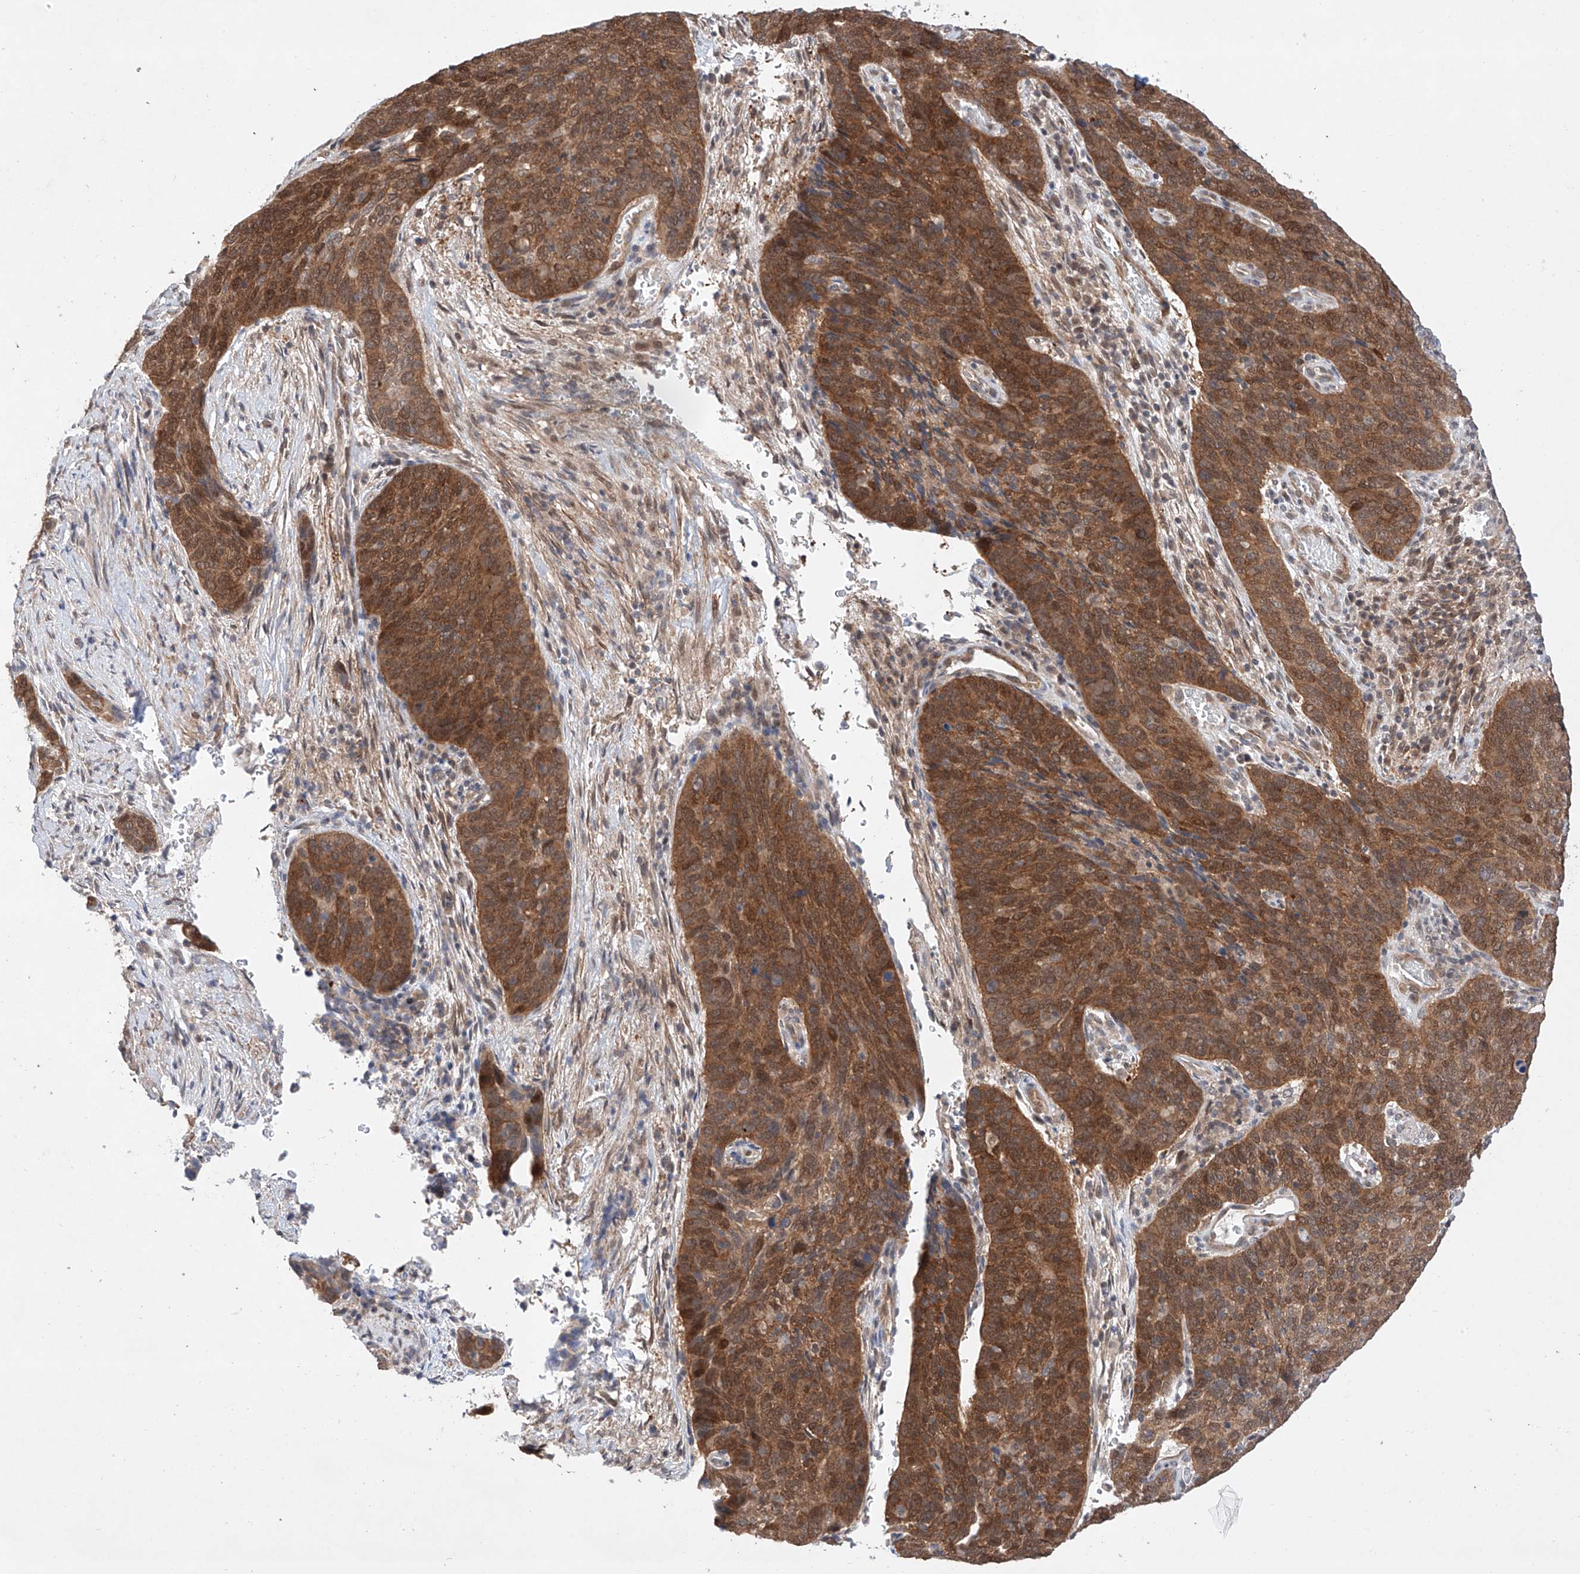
{"staining": {"intensity": "strong", "quantity": ">75%", "location": "cytoplasmic/membranous"}, "tissue": "cervical cancer", "cell_type": "Tumor cells", "image_type": "cancer", "snomed": [{"axis": "morphology", "description": "Squamous cell carcinoma, NOS"}, {"axis": "topography", "description": "Cervix"}], "caption": "Immunohistochemical staining of squamous cell carcinoma (cervical) shows high levels of strong cytoplasmic/membranous protein positivity in about >75% of tumor cells.", "gene": "TSR2", "patient": {"sex": "female", "age": 60}}